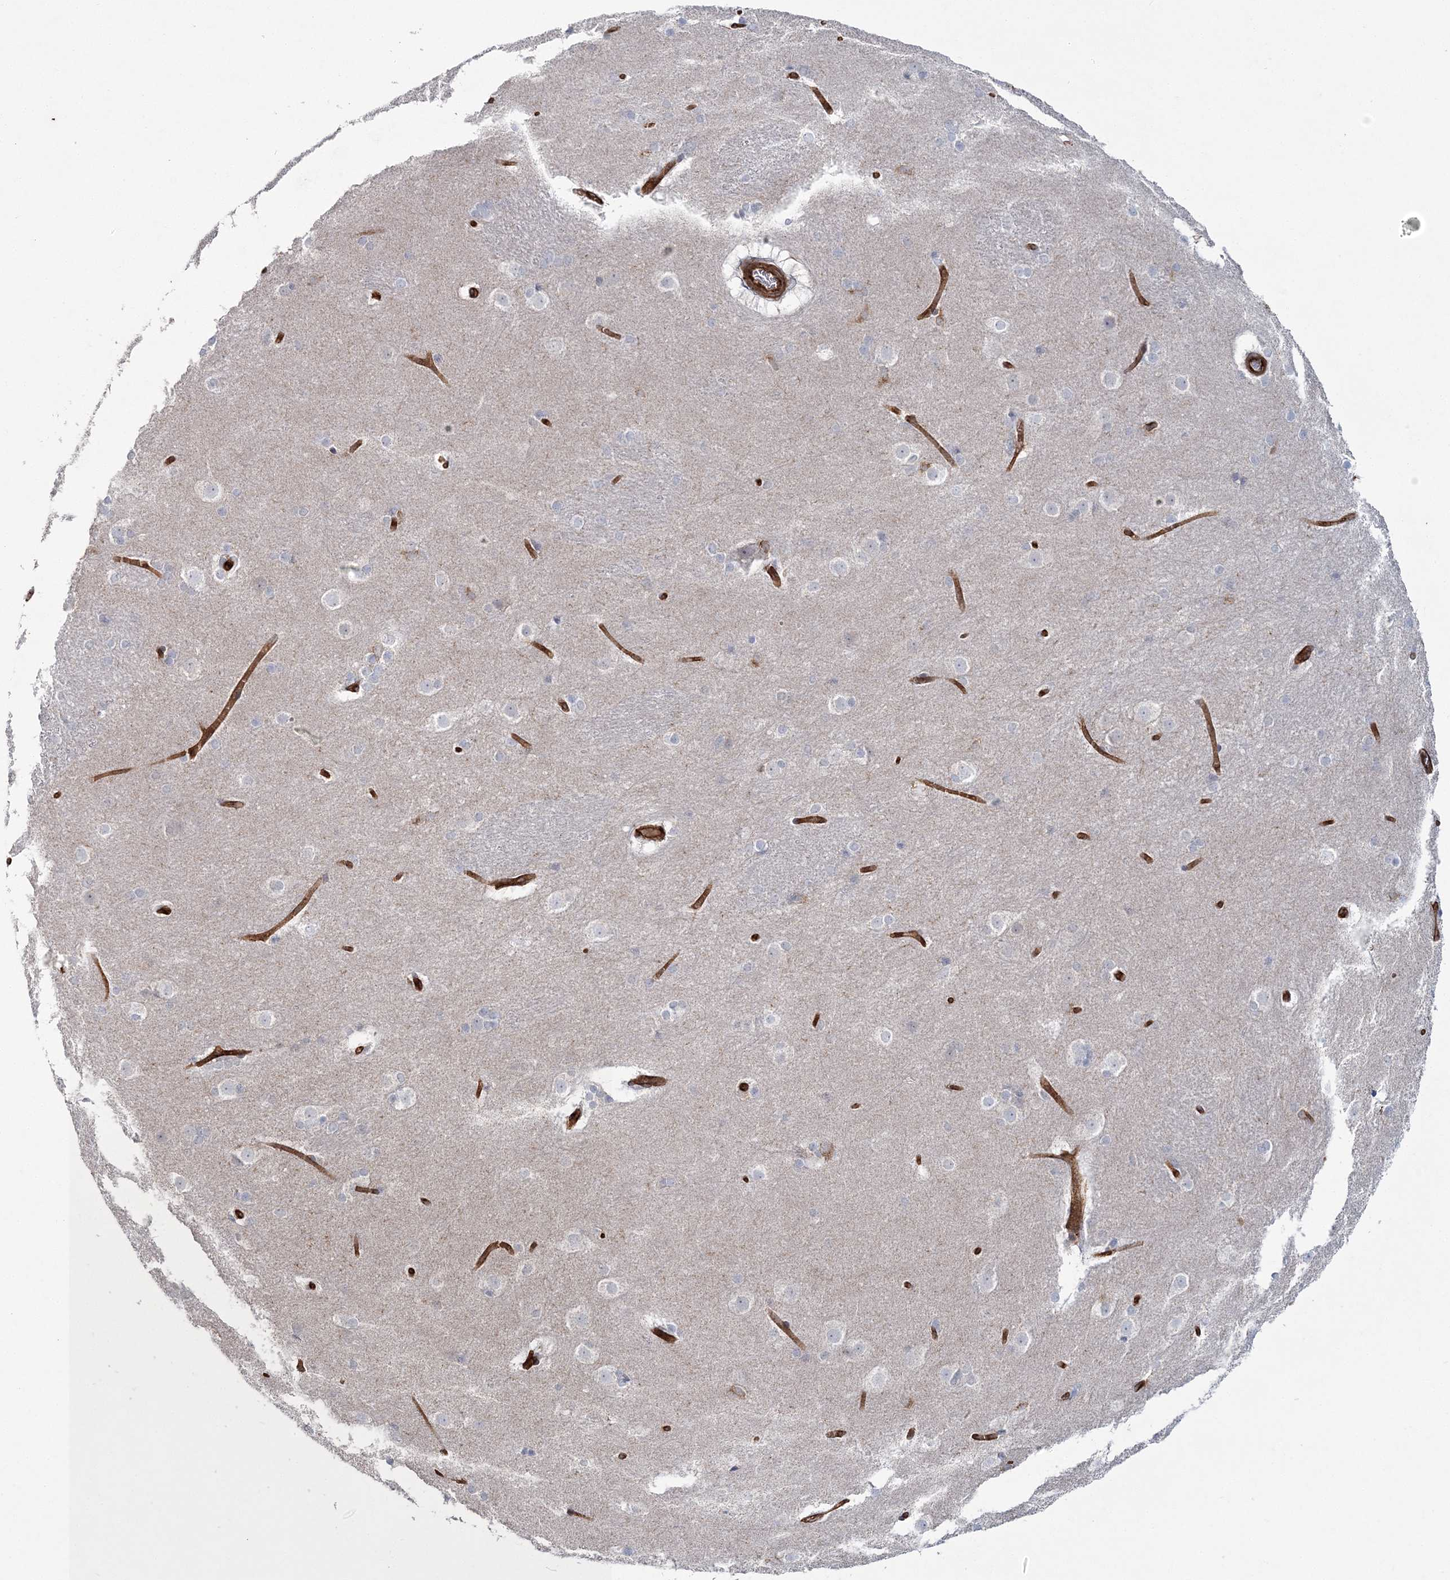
{"staining": {"intensity": "negative", "quantity": "none", "location": "none"}, "tissue": "caudate", "cell_type": "Glial cells", "image_type": "normal", "snomed": [{"axis": "morphology", "description": "Normal tissue, NOS"}, {"axis": "topography", "description": "Lateral ventricle wall"}], "caption": "Immunohistochemistry image of normal caudate: caudate stained with DAB (3,3'-diaminobenzidine) exhibits no significant protein positivity in glial cells.", "gene": "AFAP1L2", "patient": {"sex": "female", "age": 19}}